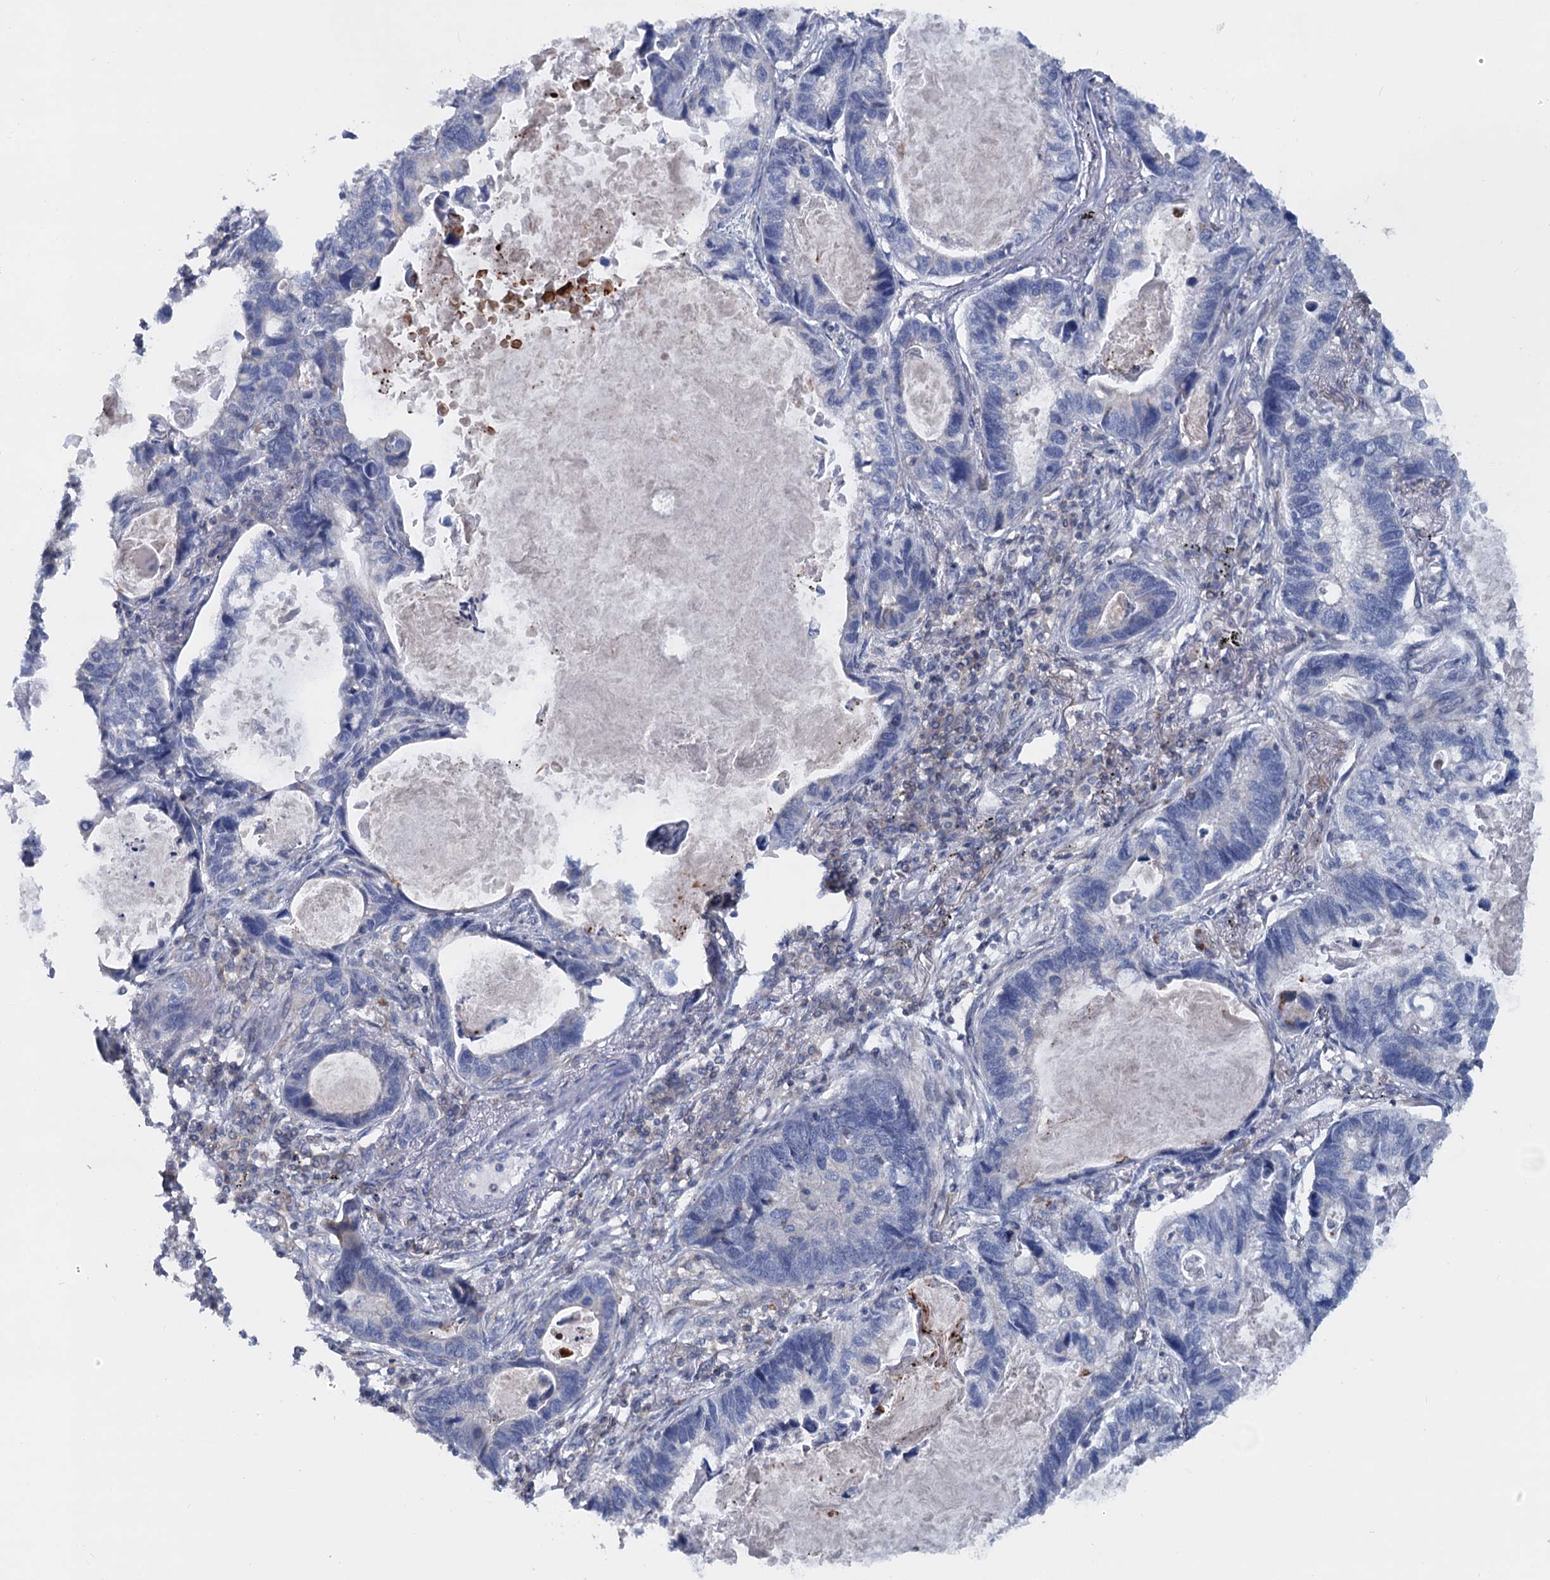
{"staining": {"intensity": "negative", "quantity": "none", "location": "none"}, "tissue": "lung cancer", "cell_type": "Tumor cells", "image_type": "cancer", "snomed": [{"axis": "morphology", "description": "Adenocarcinoma, NOS"}, {"axis": "topography", "description": "Lung"}], "caption": "Immunohistochemistry (IHC) image of neoplastic tissue: human adenocarcinoma (lung) stained with DAB (3,3'-diaminobenzidine) demonstrates no significant protein staining in tumor cells. (DAB (3,3'-diaminobenzidine) immunohistochemistry (IHC), high magnification).", "gene": "LRCH4", "patient": {"sex": "male", "age": 67}}